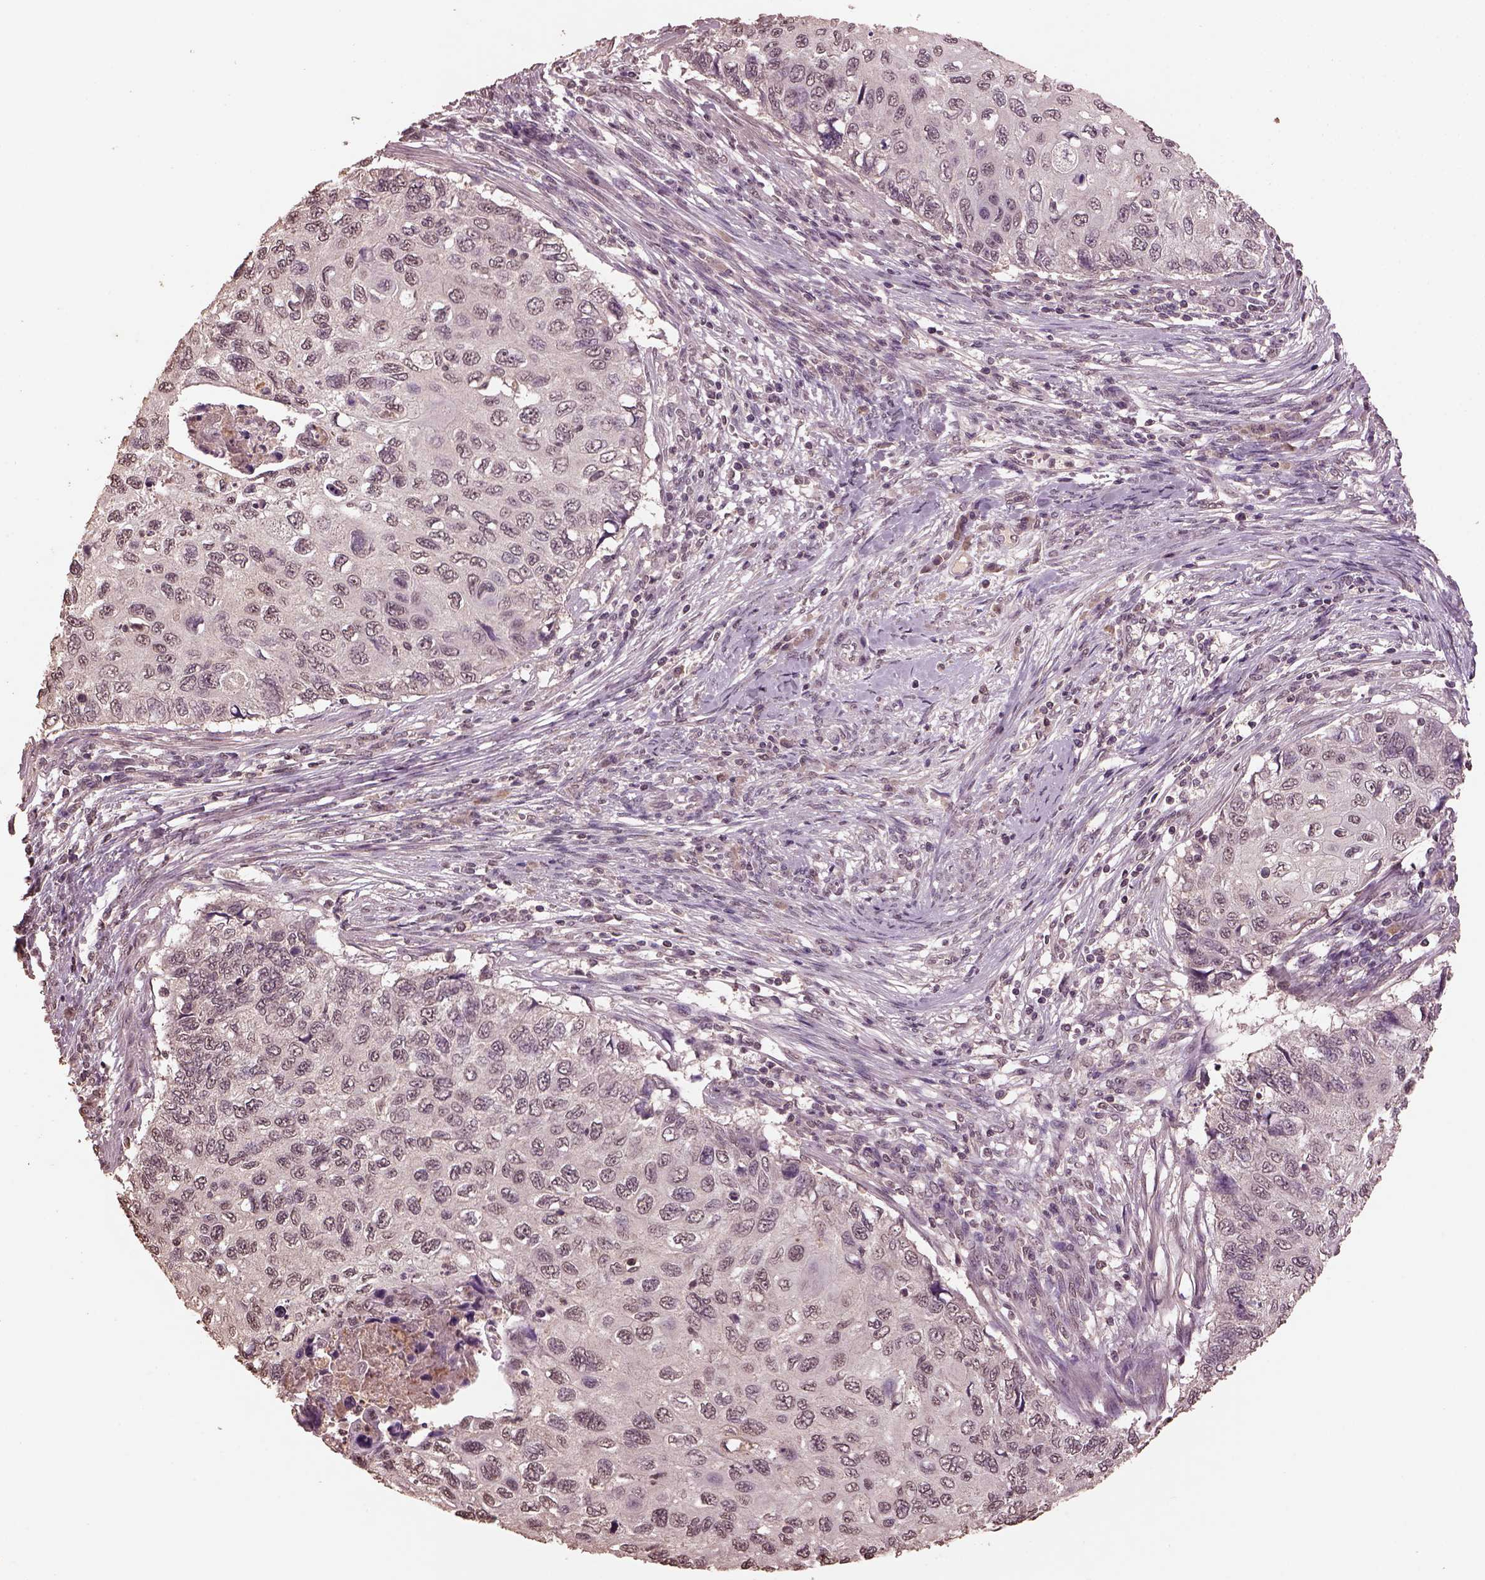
{"staining": {"intensity": "negative", "quantity": "none", "location": "none"}, "tissue": "cervical cancer", "cell_type": "Tumor cells", "image_type": "cancer", "snomed": [{"axis": "morphology", "description": "Squamous cell carcinoma, NOS"}, {"axis": "topography", "description": "Cervix"}], "caption": "This is an immunohistochemistry micrograph of cervical cancer (squamous cell carcinoma). There is no positivity in tumor cells.", "gene": "CPT1C", "patient": {"sex": "female", "age": 70}}